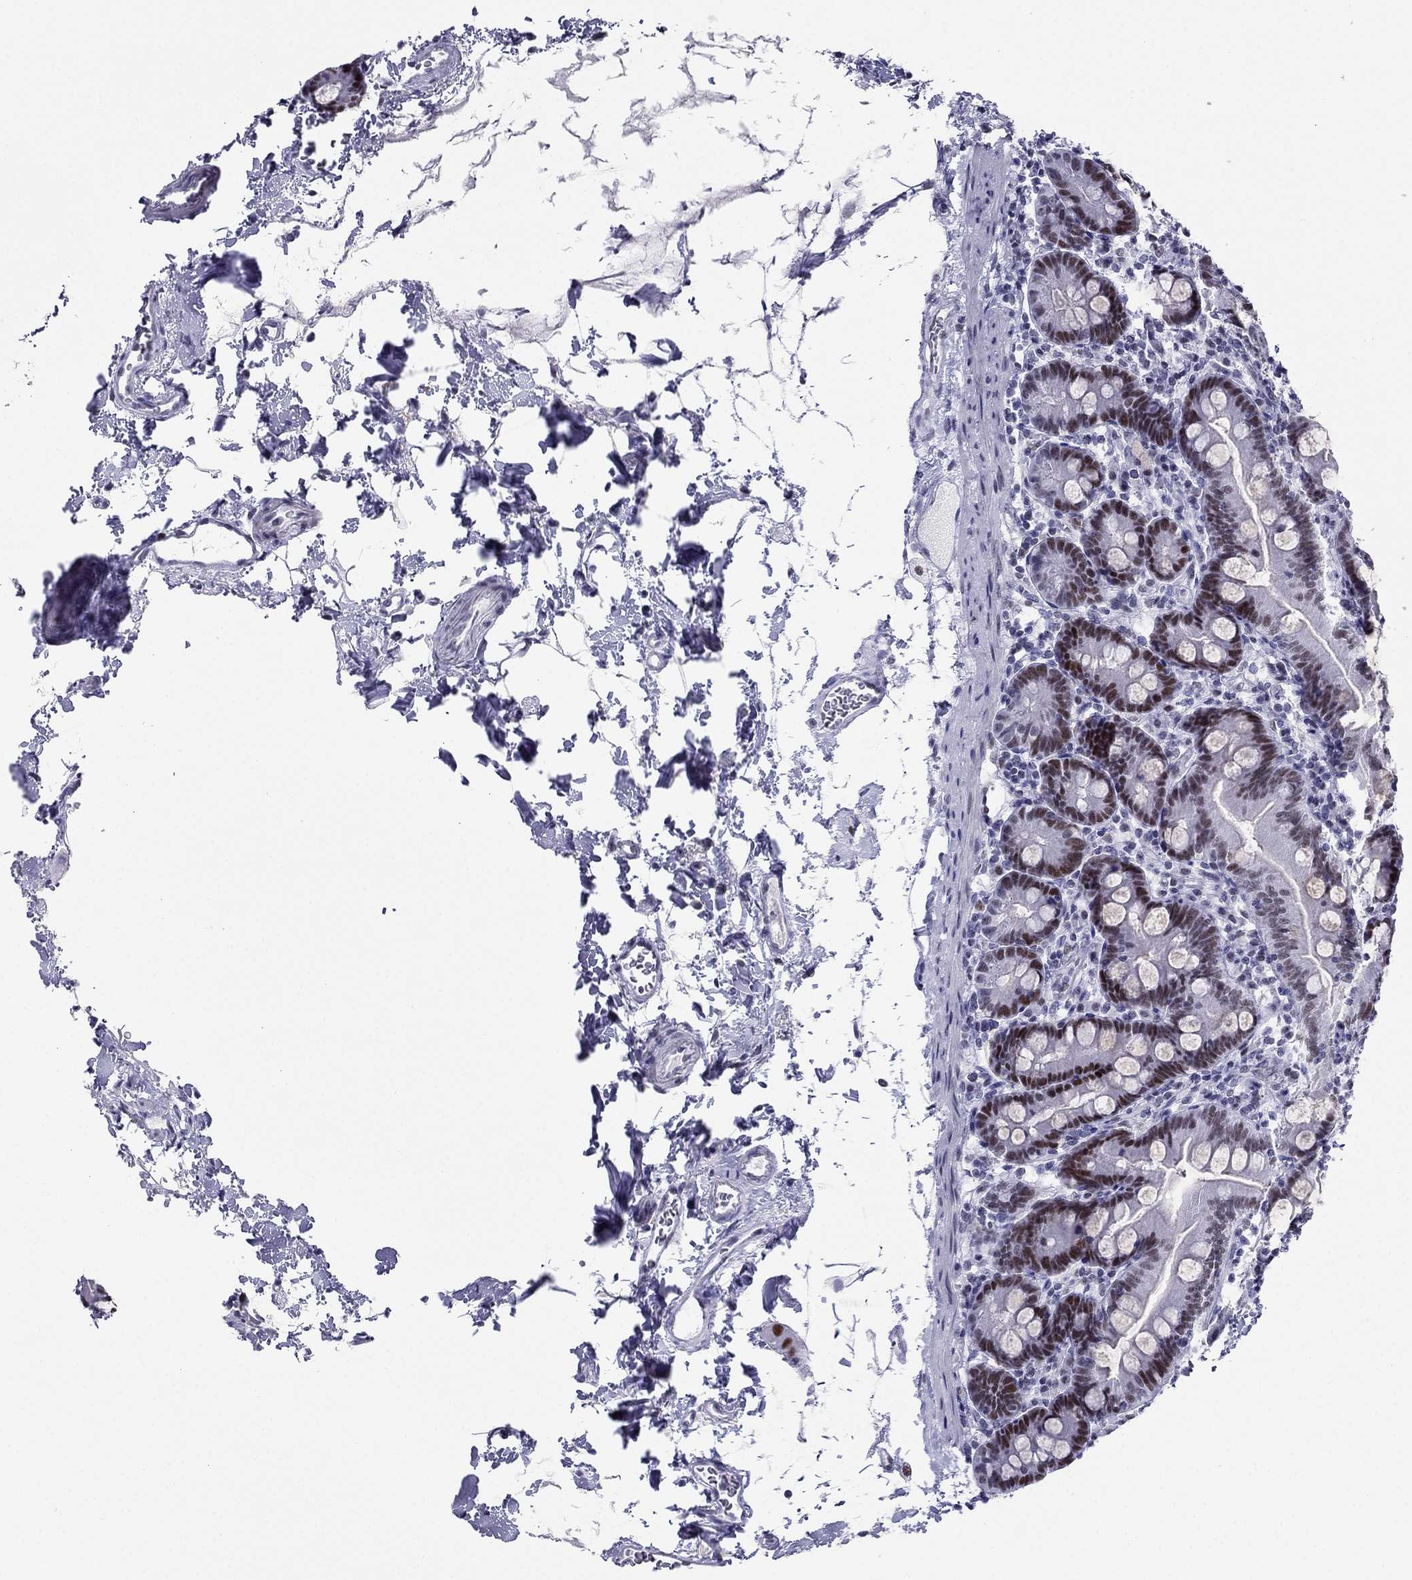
{"staining": {"intensity": "strong", "quantity": "<25%", "location": "nuclear"}, "tissue": "small intestine", "cell_type": "Glandular cells", "image_type": "normal", "snomed": [{"axis": "morphology", "description": "Normal tissue, NOS"}, {"axis": "topography", "description": "Small intestine"}], "caption": "Strong nuclear positivity is present in approximately <25% of glandular cells in normal small intestine.", "gene": "PPM1G", "patient": {"sex": "female", "age": 44}}